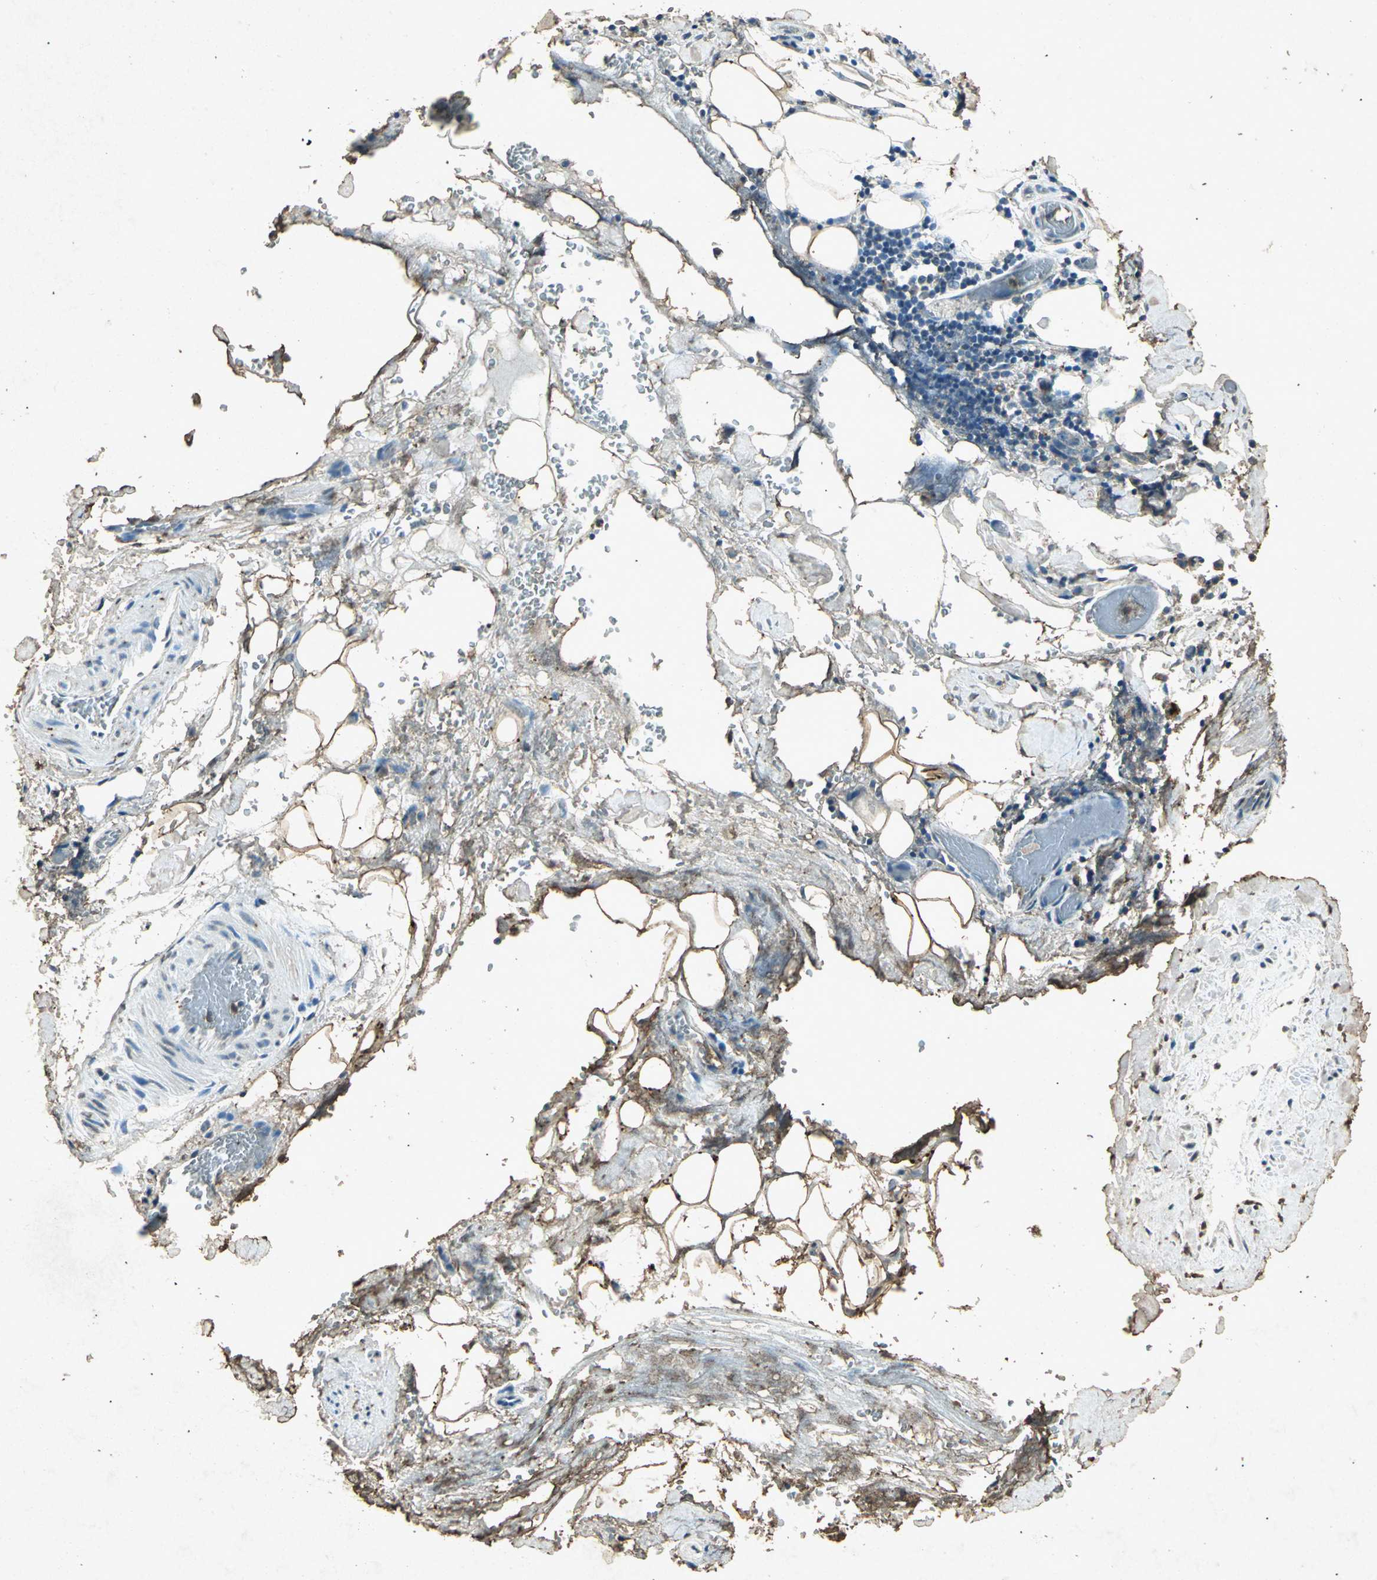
{"staining": {"intensity": "weak", "quantity": "<25%", "location": "cytoplasmic/membranous"}, "tissue": "stomach cancer", "cell_type": "Tumor cells", "image_type": "cancer", "snomed": [{"axis": "morphology", "description": "Adenocarcinoma, NOS"}, {"axis": "topography", "description": "Stomach"}], "caption": "This is a photomicrograph of immunohistochemistry staining of adenocarcinoma (stomach), which shows no positivity in tumor cells.", "gene": "PSEN1", "patient": {"sex": "male", "age": 48}}